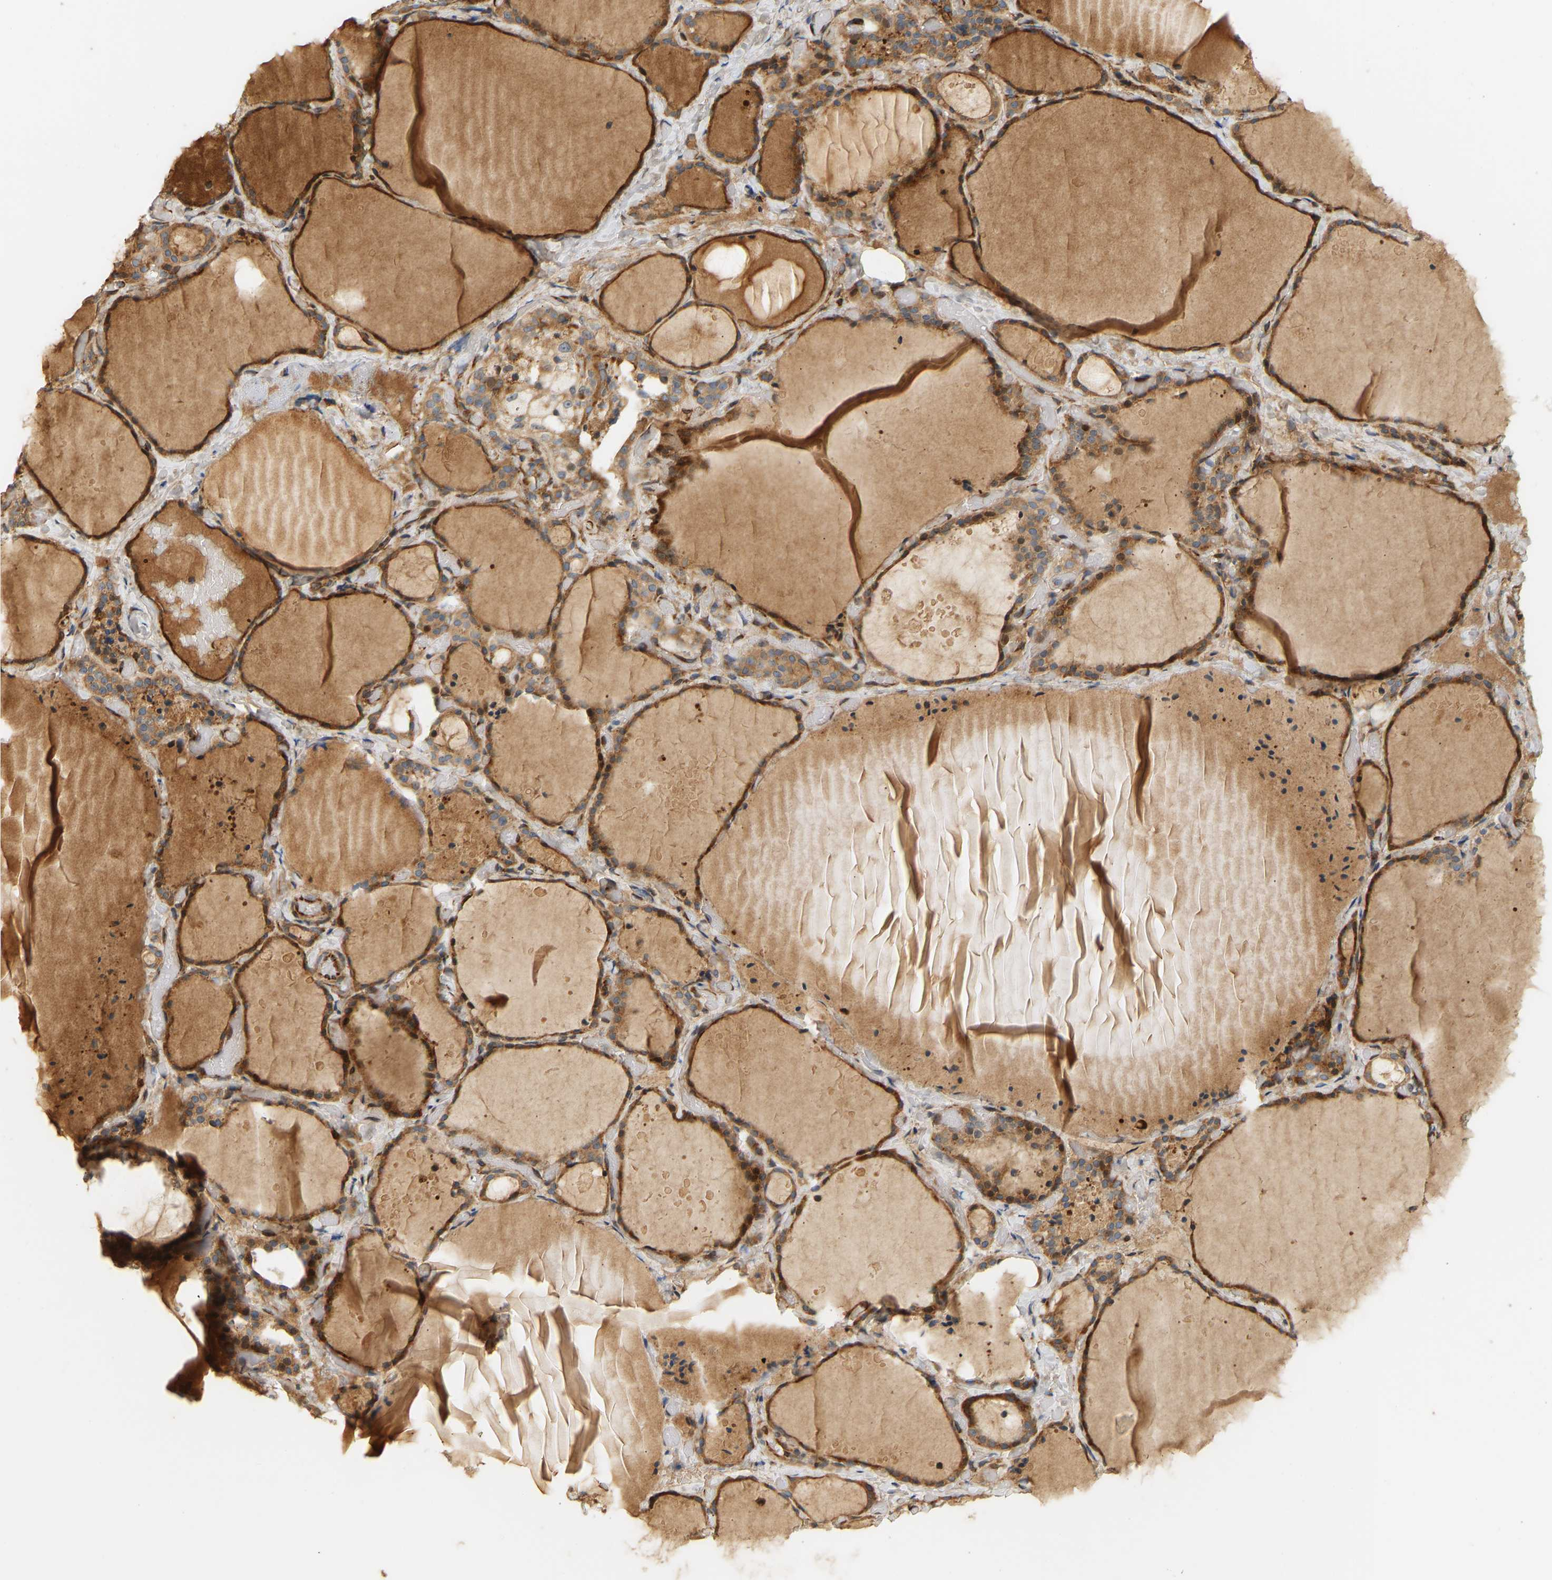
{"staining": {"intensity": "moderate", "quantity": ">75%", "location": "cytoplasmic/membranous,nuclear"}, "tissue": "thyroid gland", "cell_type": "Glandular cells", "image_type": "normal", "snomed": [{"axis": "morphology", "description": "Normal tissue, NOS"}, {"axis": "topography", "description": "Thyroid gland"}], "caption": "Immunohistochemistry of benign human thyroid gland displays medium levels of moderate cytoplasmic/membranous,nuclear positivity in about >75% of glandular cells.", "gene": "RPS14", "patient": {"sex": "female", "age": 44}}